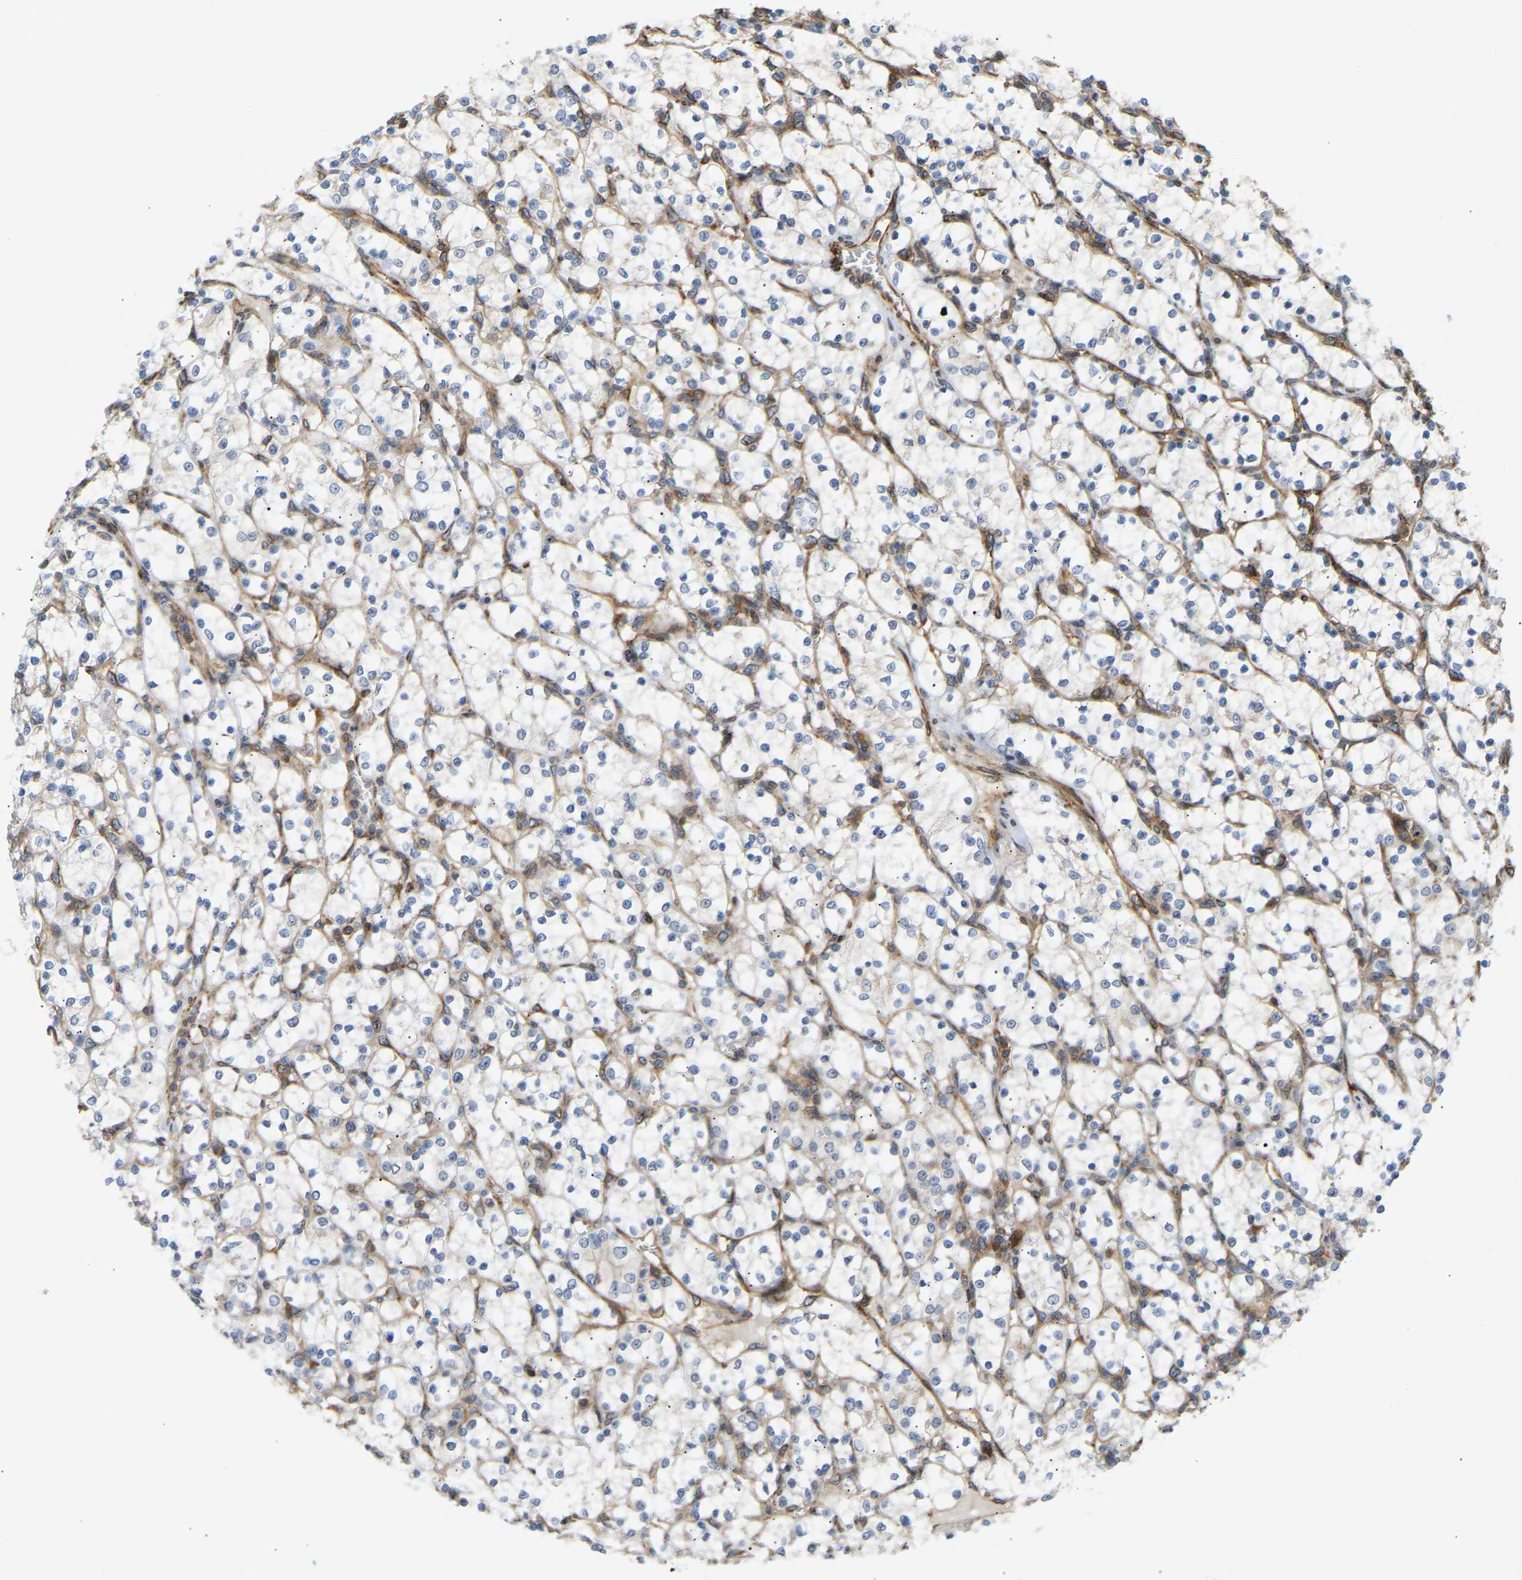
{"staining": {"intensity": "negative", "quantity": "none", "location": "none"}, "tissue": "renal cancer", "cell_type": "Tumor cells", "image_type": "cancer", "snomed": [{"axis": "morphology", "description": "Adenocarcinoma, NOS"}, {"axis": "topography", "description": "Kidney"}], "caption": "Tumor cells are negative for brown protein staining in renal adenocarcinoma.", "gene": "PLCG2", "patient": {"sex": "female", "age": 69}}